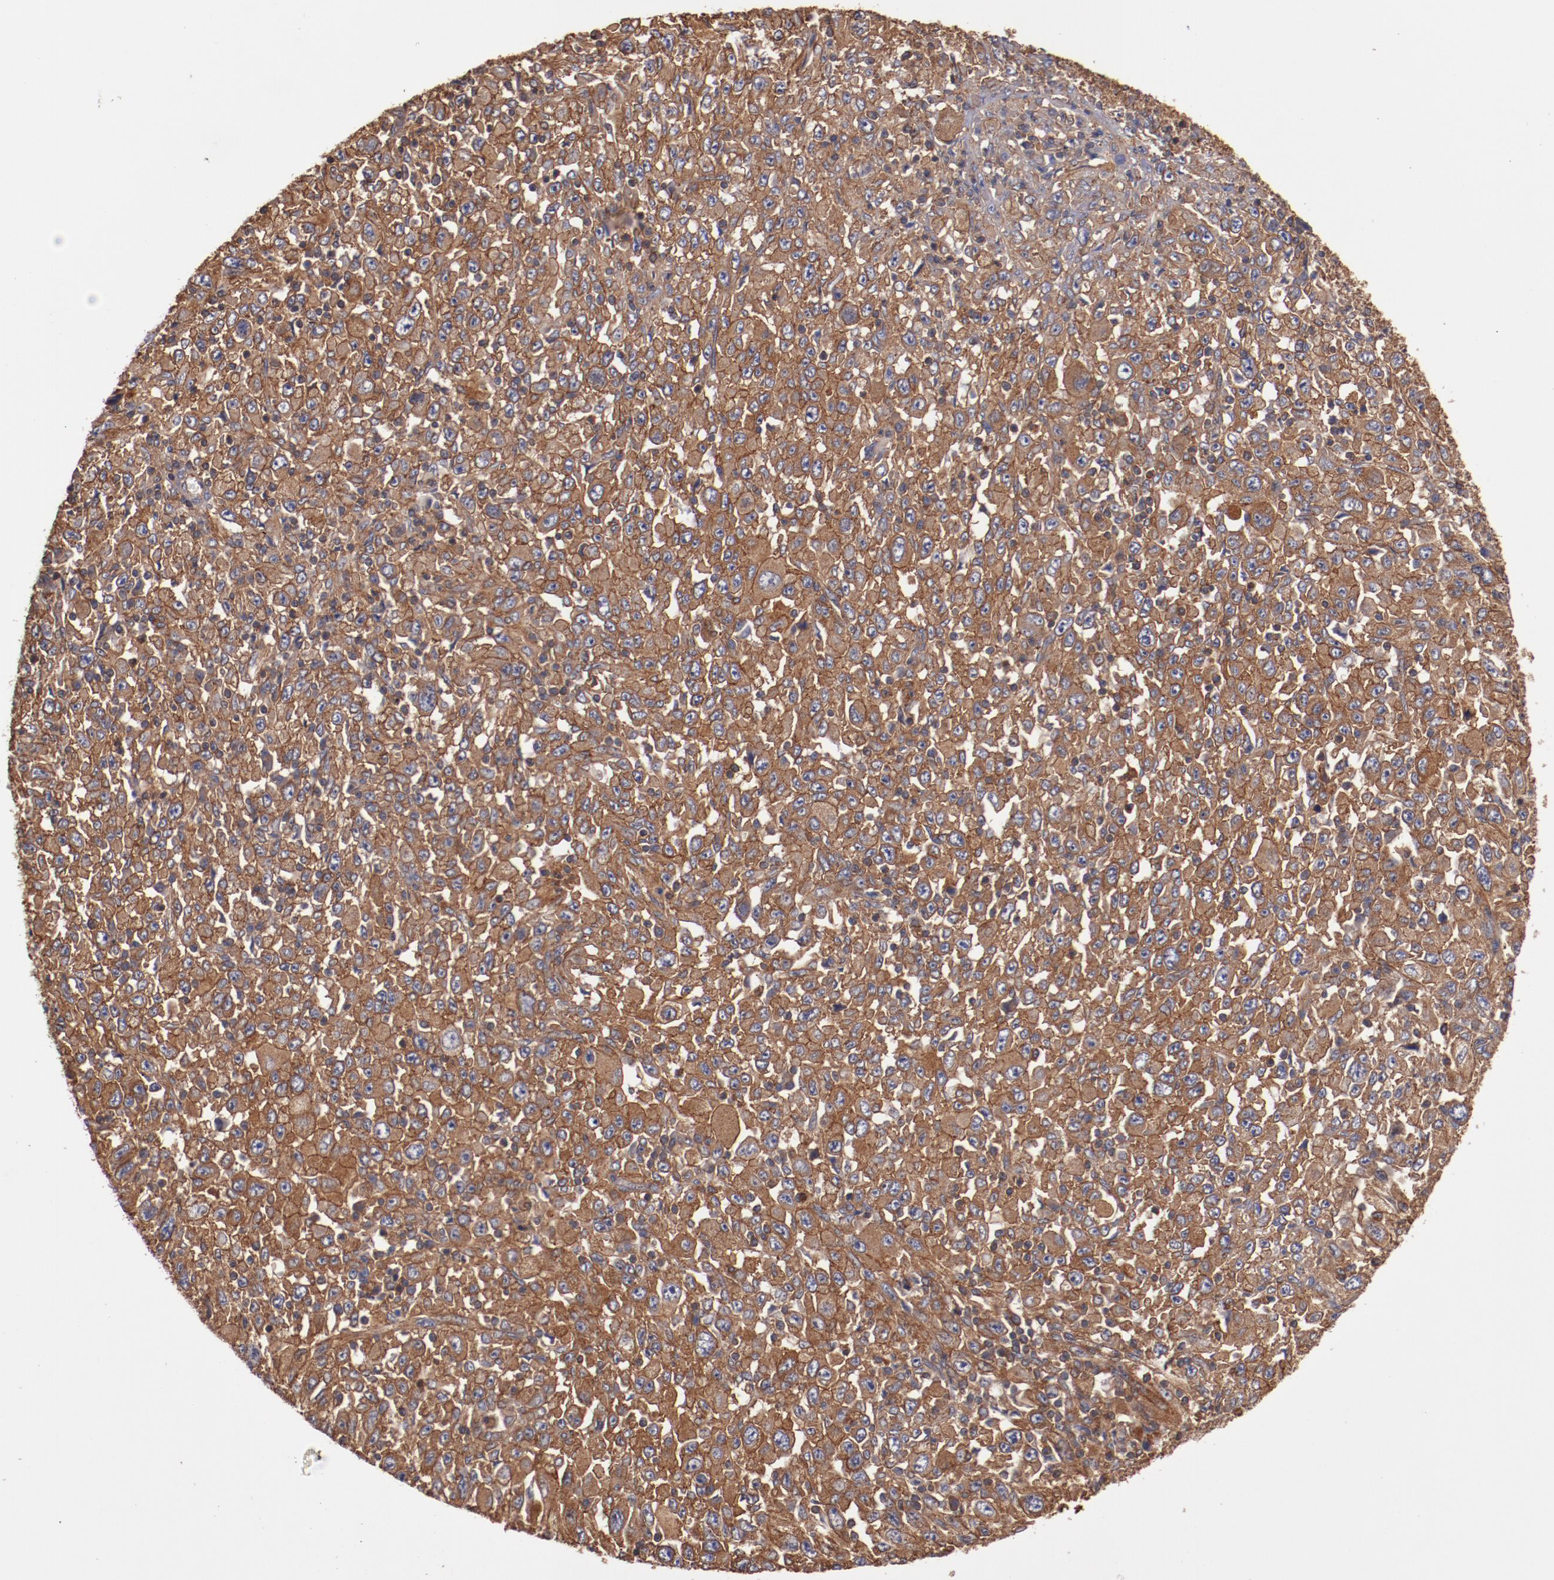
{"staining": {"intensity": "strong", "quantity": ">75%", "location": "cytoplasmic/membranous"}, "tissue": "melanoma", "cell_type": "Tumor cells", "image_type": "cancer", "snomed": [{"axis": "morphology", "description": "Malignant melanoma, Metastatic site"}, {"axis": "topography", "description": "Skin"}], "caption": "This is a histology image of immunohistochemistry (IHC) staining of melanoma, which shows strong staining in the cytoplasmic/membranous of tumor cells.", "gene": "TMOD3", "patient": {"sex": "female", "age": 56}}